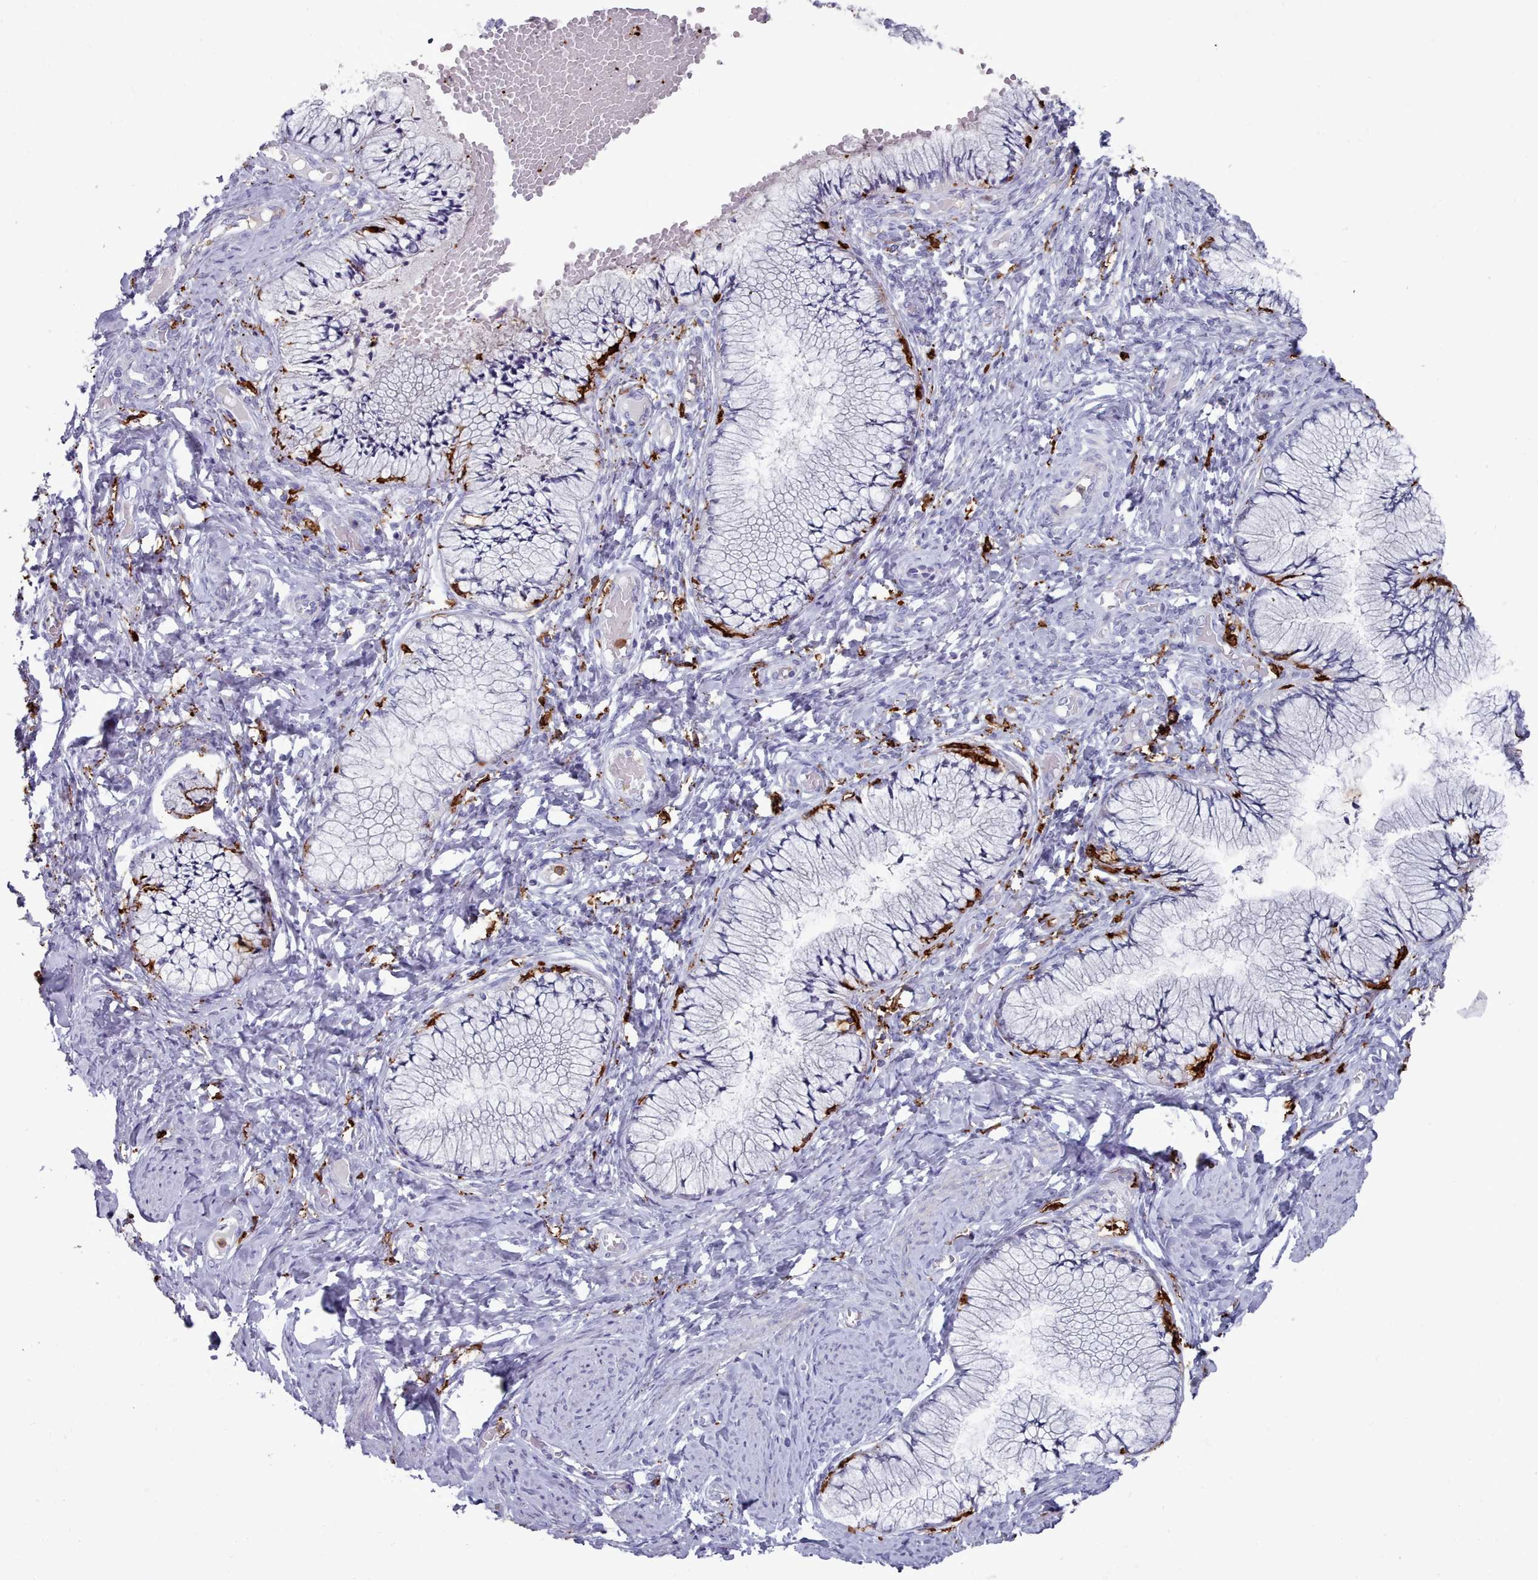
{"staining": {"intensity": "negative", "quantity": "none", "location": "none"}, "tissue": "cervix", "cell_type": "Glandular cells", "image_type": "normal", "snomed": [{"axis": "morphology", "description": "Normal tissue, NOS"}, {"axis": "topography", "description": "Cervix"}], "caption": "Glandular cells show no significant protein staining in benign cervix. (Stains: DAB IHC with hematoxylin counter stain, Microscopy: brightfield microscopy at high magnification).", "gene": "AIF1", "patient": {"sex": "female", "age": 42}}